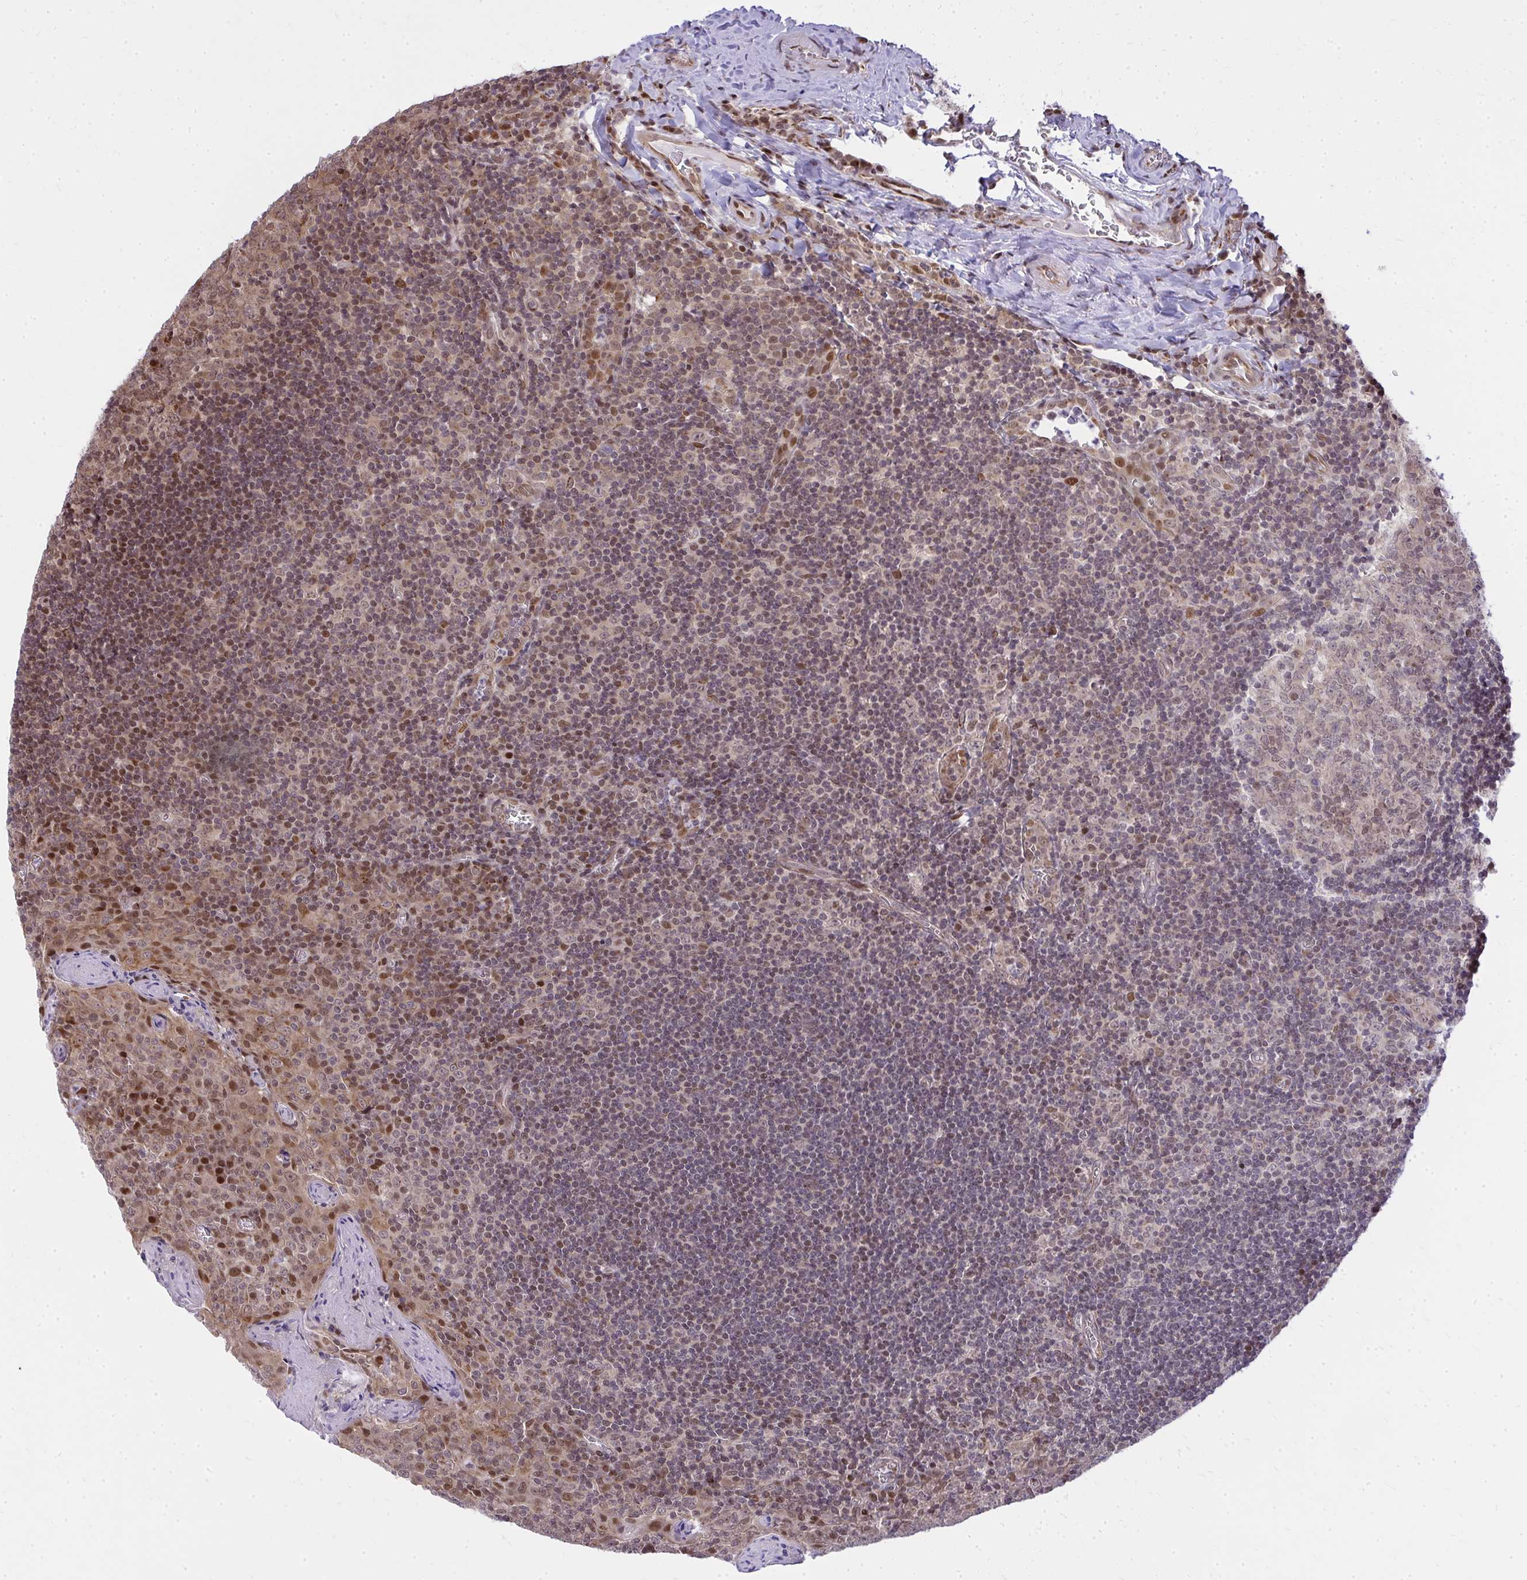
{"staining": {"intensity": "weak", "quantity": "25%-75%", "location": "nuclear"}, "tissue": "tonsil", "cell_type": "Germinal center cells", "image_type": "normal", "snomed": [{"axis": "morphology", "description": "Normal tissue, NOS"}, {"axis": "morphology", "description": "Inflammation, NOS"}, {"axis": "topography", "description": "Tonsil"}], "caption": "A histopathology image of human tonsil stained for a protein displays weak nuclear brown staining in germinal center cells.", "gene": "PIGY", "patient": {"sex": "female", "age": 31}}